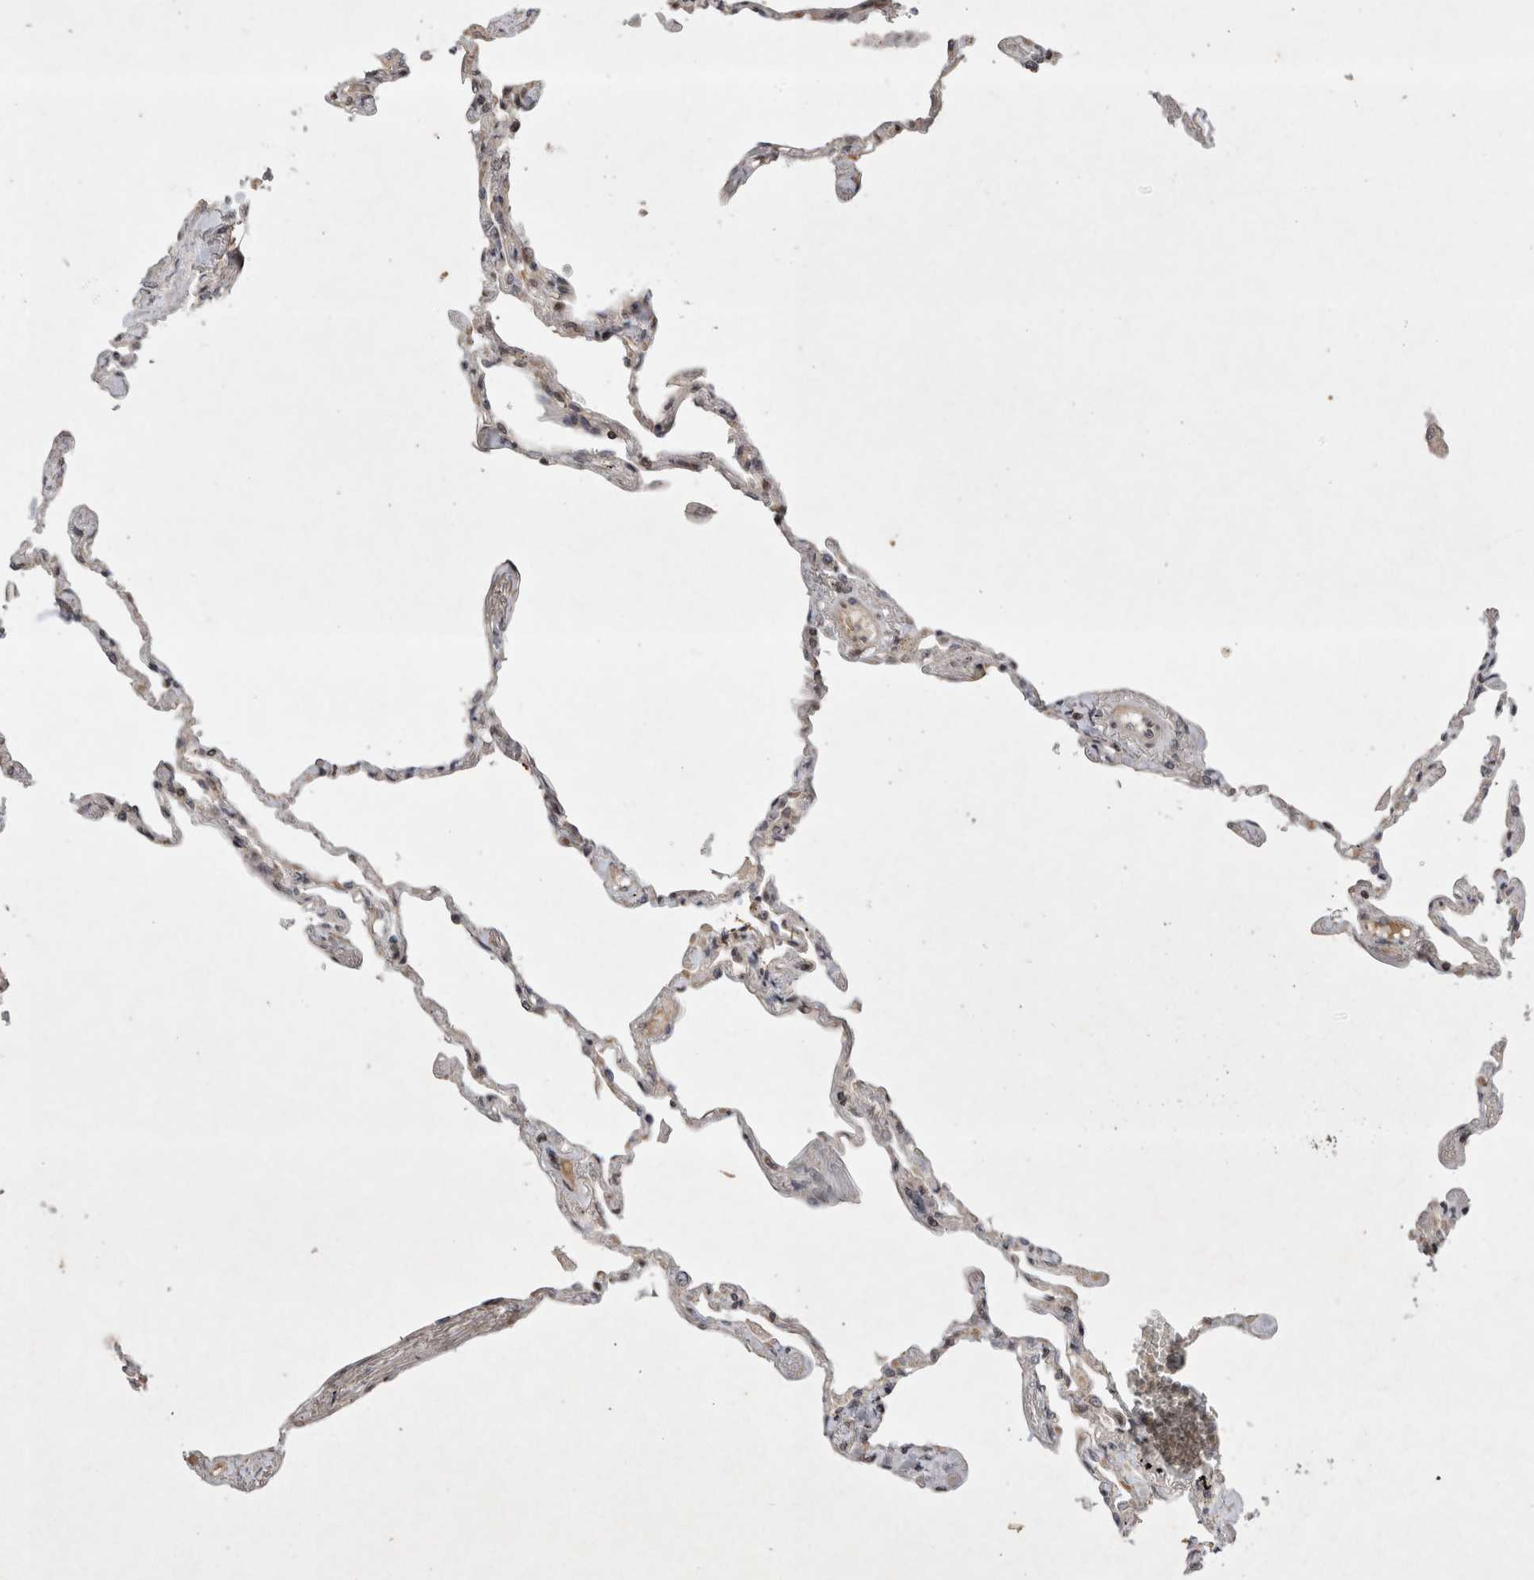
{"staining": {"intensity": "moderate", "quantity": "<25%", "location": "nuclear"}, "tissue": "lung", "cell_type": "Alveolar cells", "image_type": "normal", "snomed": [{"axis": "morphology", "description": "Normal tissue, NOS"}, {"axis": "topography", "description": "Lung"}], "caption": "Immunohistochemical staining of benign lung shows moderate nuclear protein positivity in about <25% of alveolar cells.", "gene": "EIF2AK1", "patient": {"sex": "female", "age": 67}}